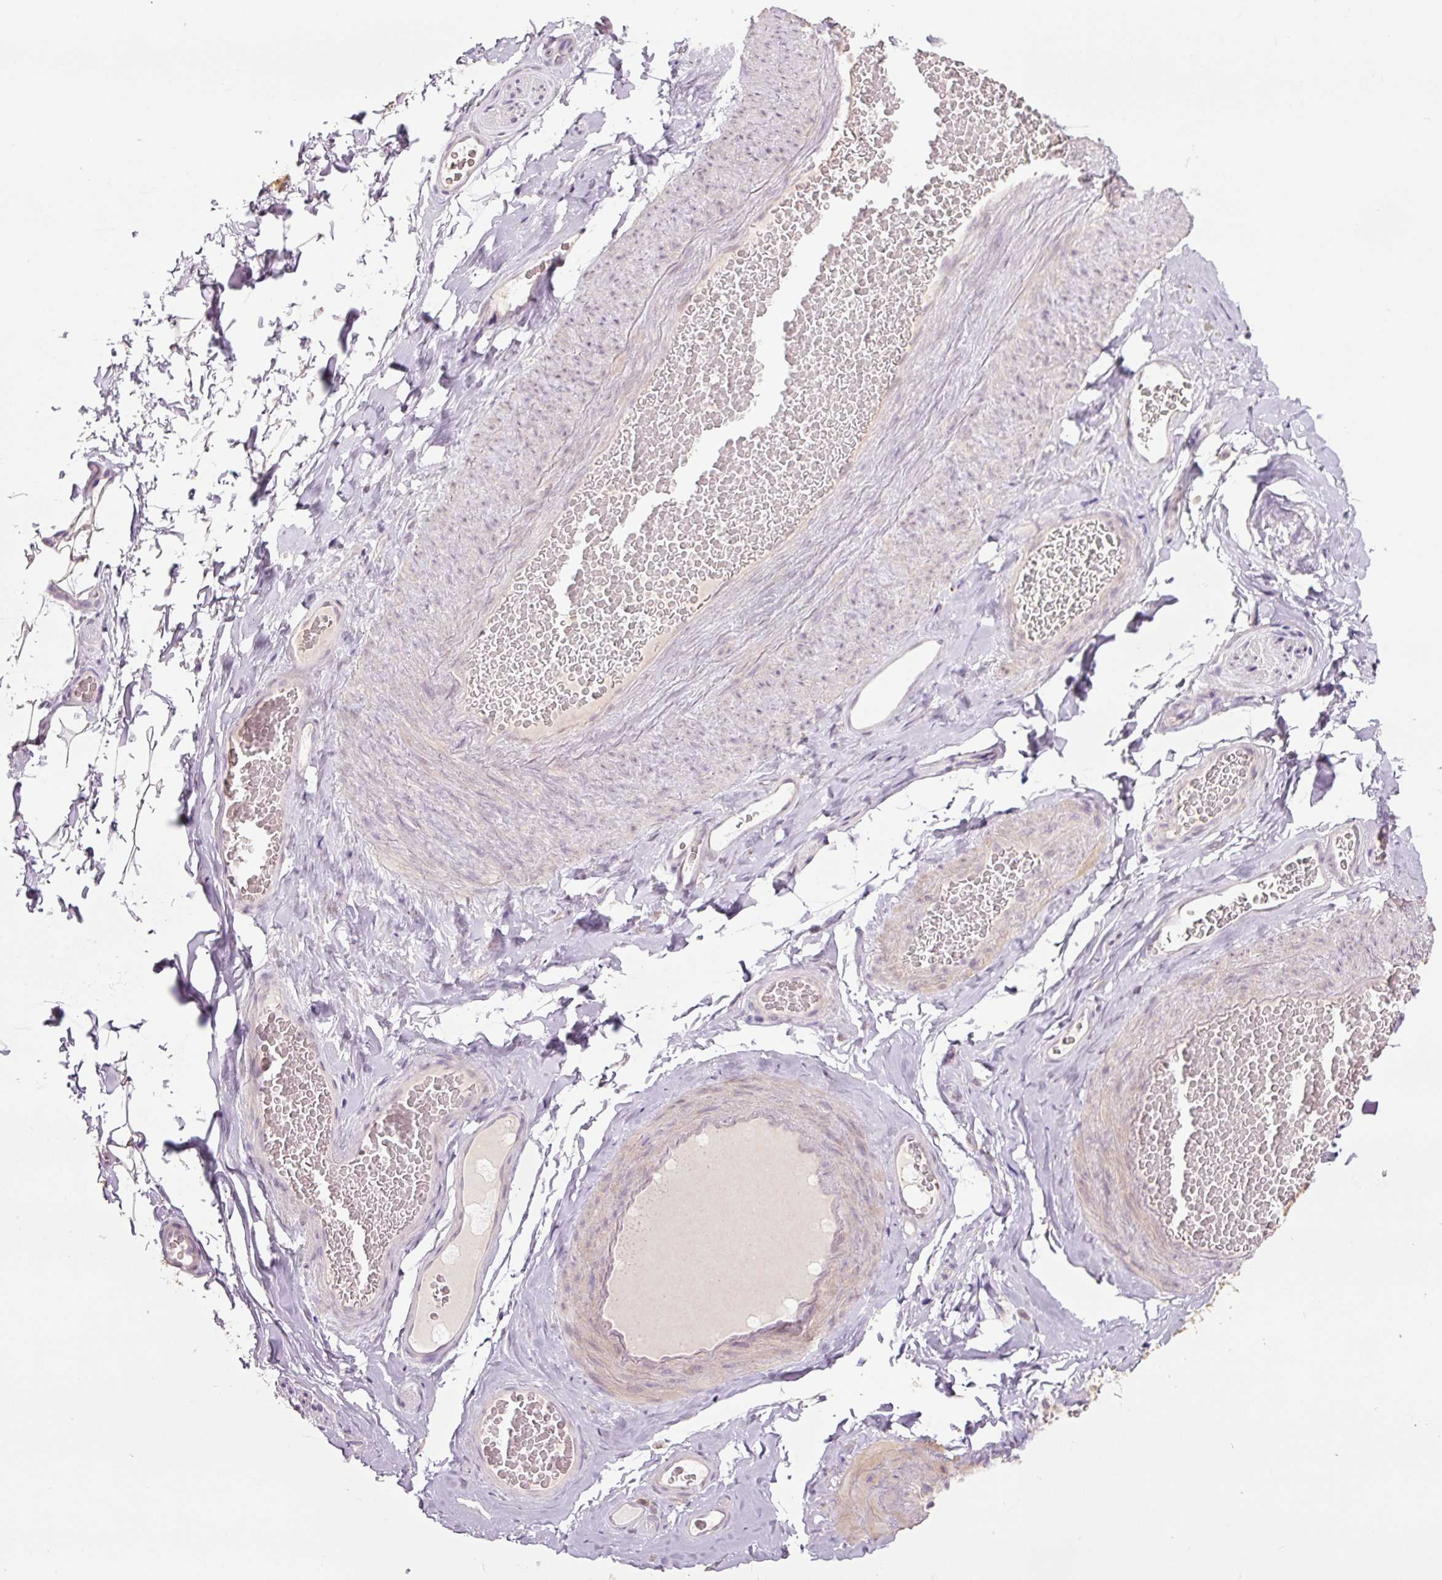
{"staining": {"intensity": "negative", "quantity": "none", "location": "none"}, "tissue": "adipose tissue", "cell_type": "Adipocytes", "image_type": "normal", "snomed": [{"axis": "morphology", "description": "Normal tissue, NOS"}, {"axis": "topography", "description": "Vascular tissue"}, {"axis": "topography", "description": "Peripheral nerve tissue"}], "caption": "DAB immunohistochemical staining of benign adipose tissue shows no significant expression in adipocytes. The staining is performed using DAB (3,3'-diaminobenzidine) brown chromogen with nuclei counter-stained in using hematoxylin.", "gene": "SLC1A4", "patient": {"sex": "male", "age": 41}}